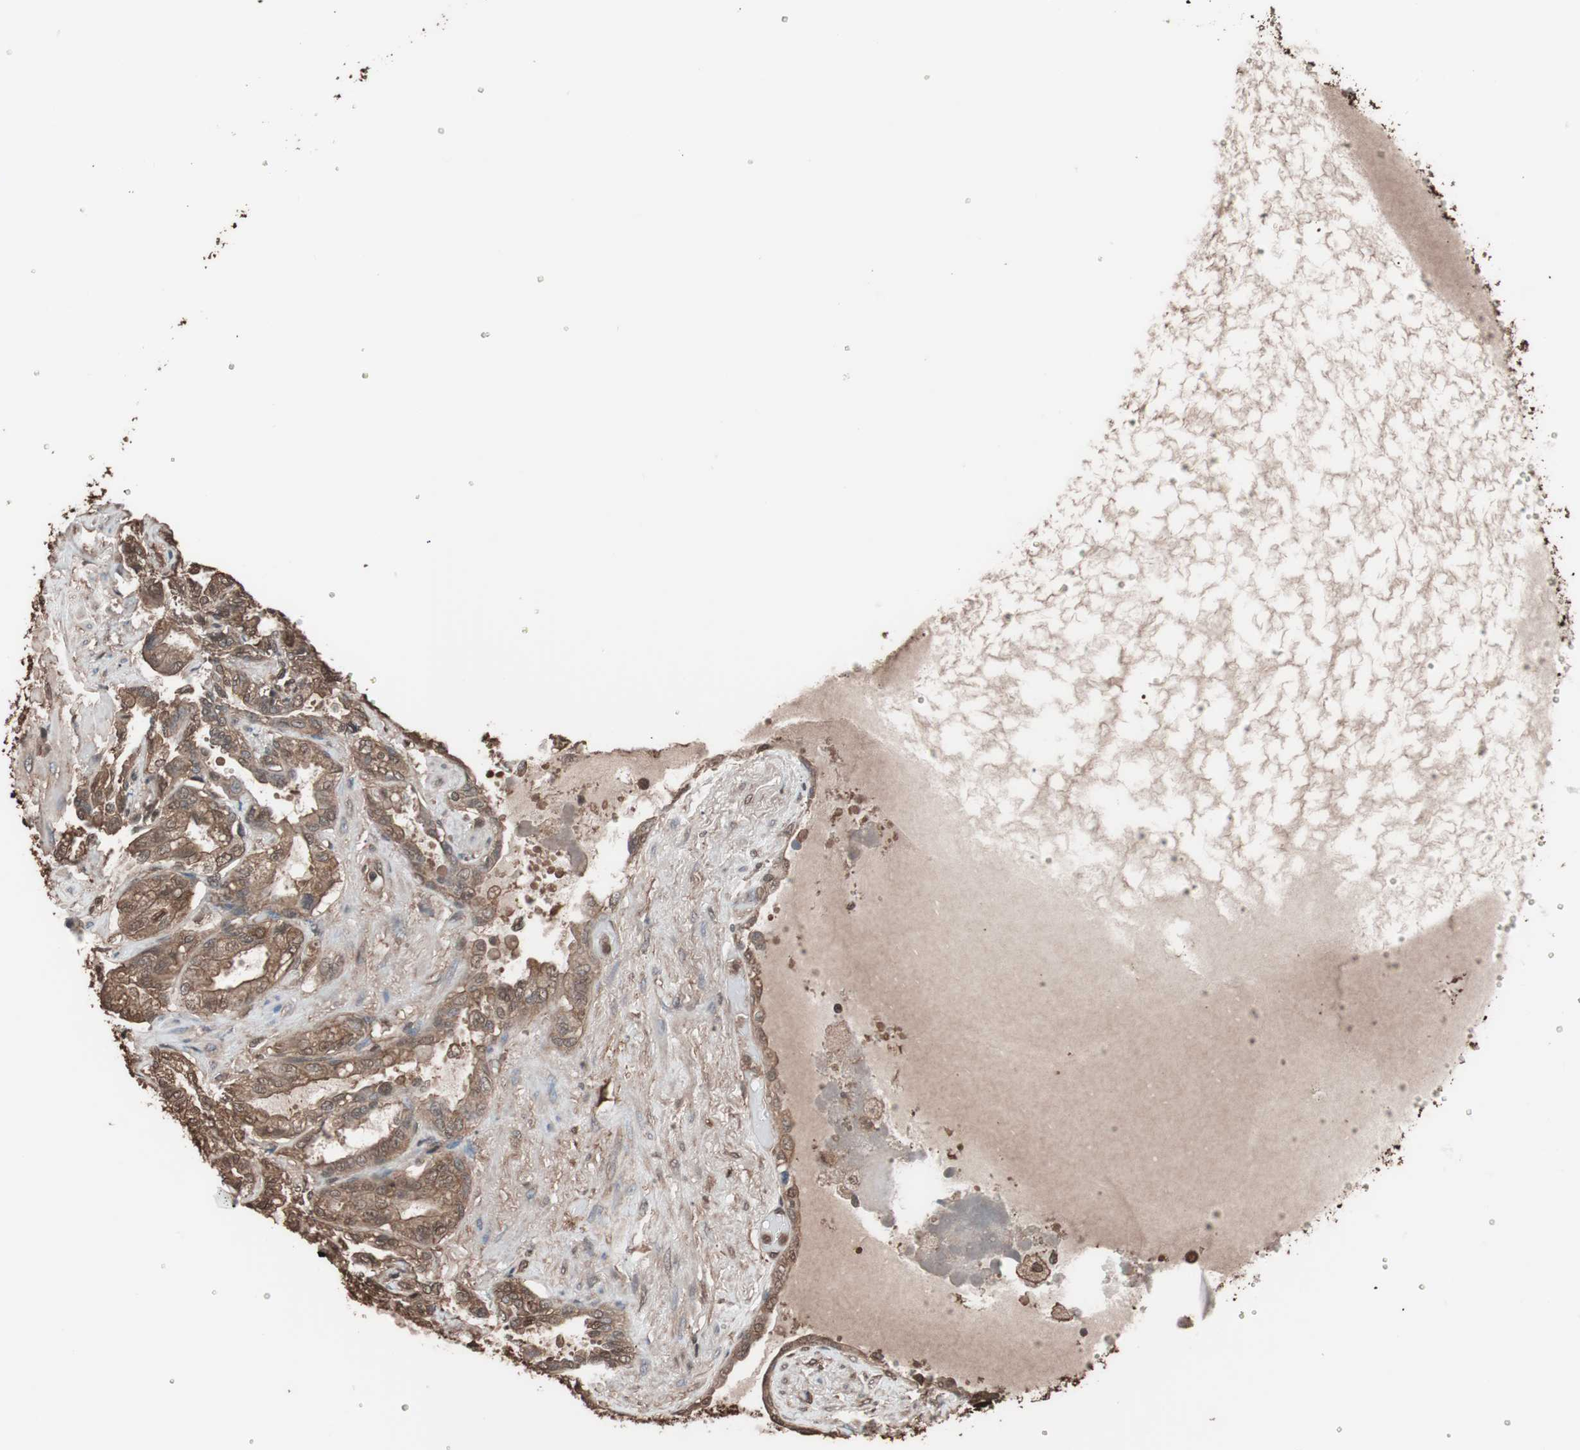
{"staining": {"intensity": "strong", "quantity": ">75%", "location": "cytoplasmic/membranous,nuclear"}, "tissue": "seminal vesicle", "cell_type": "Glandular cells", "image_type": "normal", "snomed": [{"axis": "morphology", "description": "Normal tissue, NOS"}, {"axis": "topography", "description": "Seminal veicle"}], "caption": "Human seminal vesicle stained with a protein marker reveals strong staining in glandular cells.", "gene": "CALM2", "patient": {"sex": "male", "age": 61}}